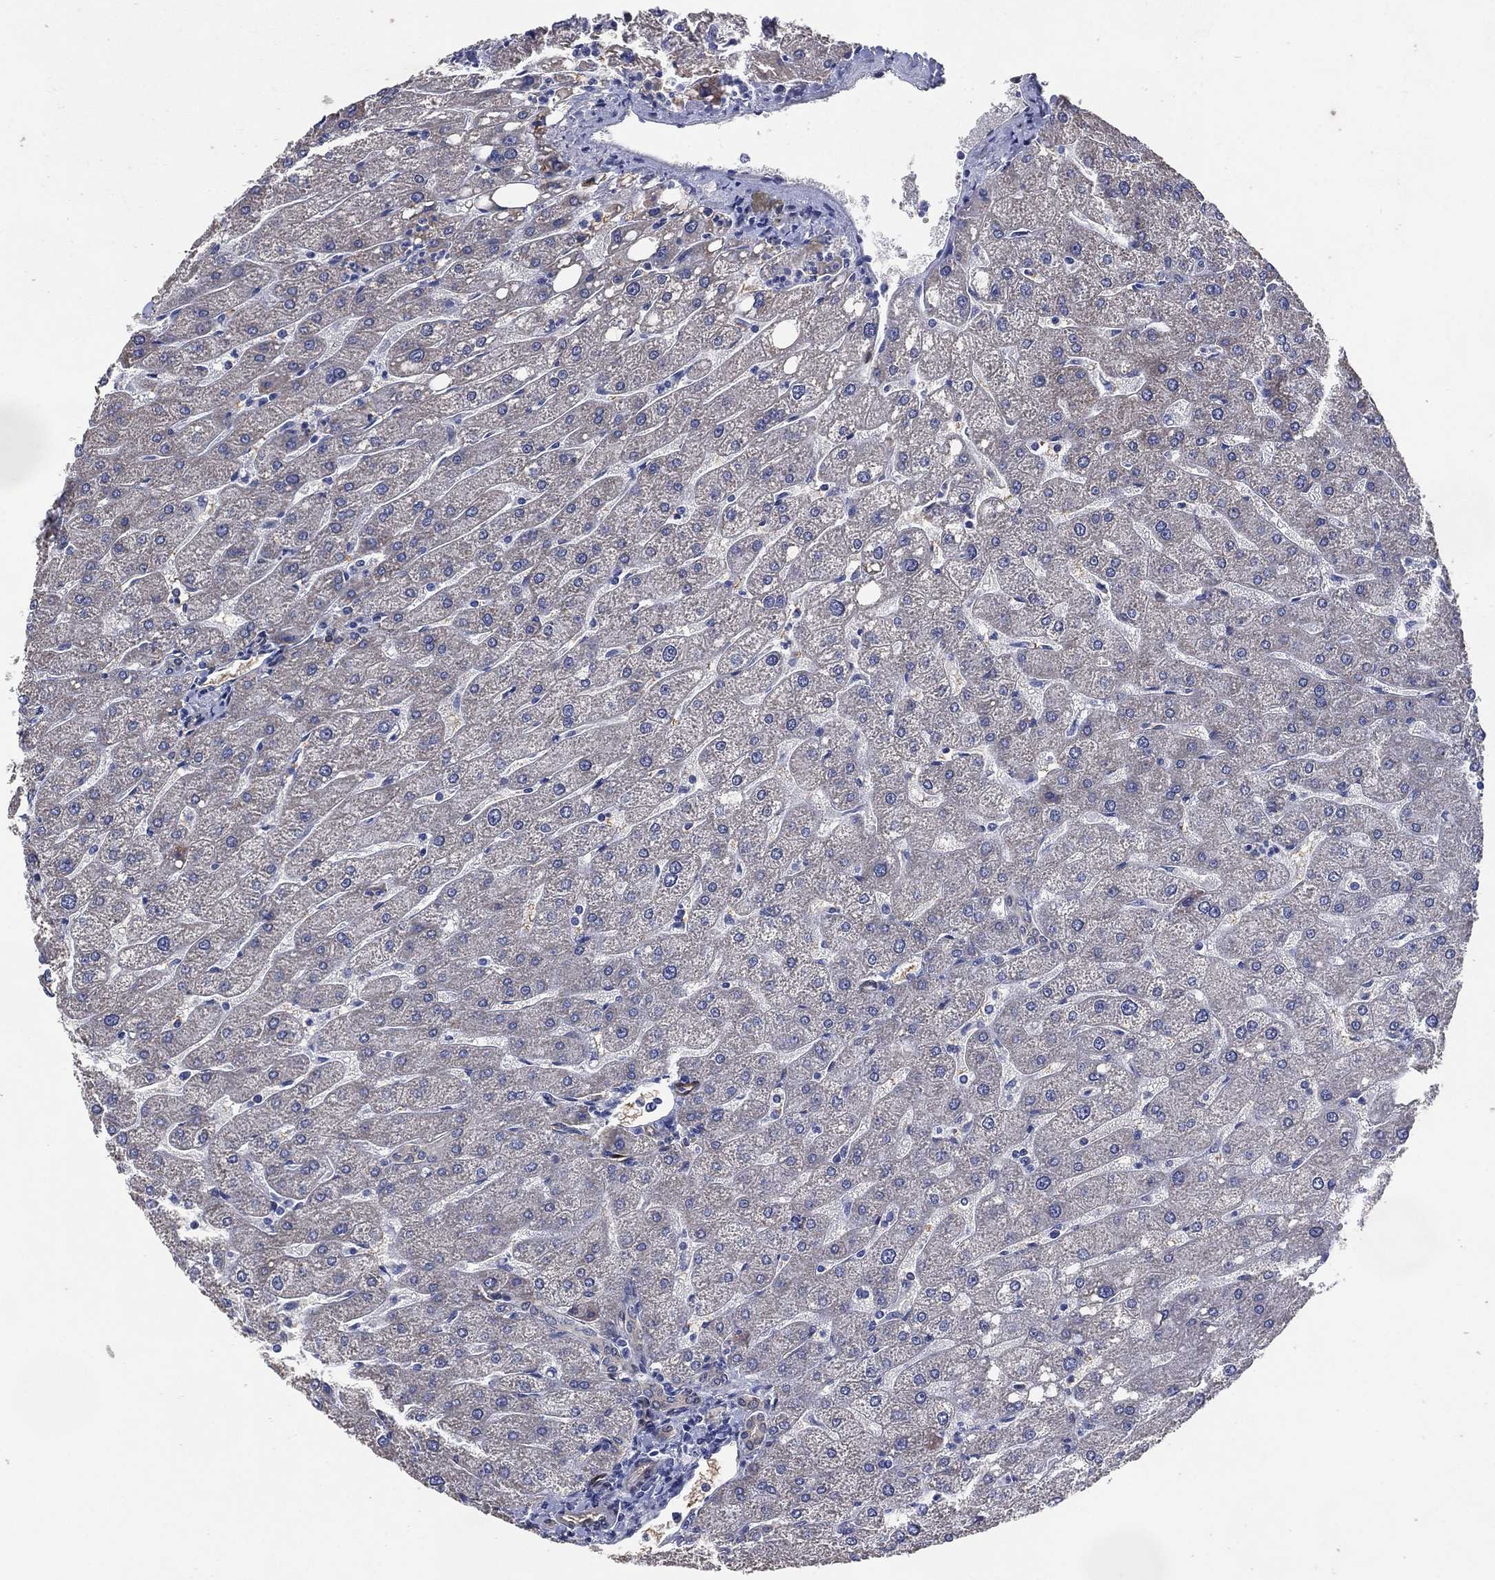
{"staining": {"intensity": "negative", "quantity": "none", "location": "none"}, "tissue": "liver", "cell_type": "Cholangiocytes", "image_type": "normal", "snomed": [{"axis": "morphology", "description": "Normal tissue, NOS"}, {"axis": "topography", "description": "Liver"}], "caption": "The micrograph exhibits no significant staining in cholangiocytes of liver. (DAB (3,3'-diaminobenzidine) IHC visualized using brightfield microscopy, high magnification).", "gene": "AK1", "patient": {"sex": "male", "age": 67}}